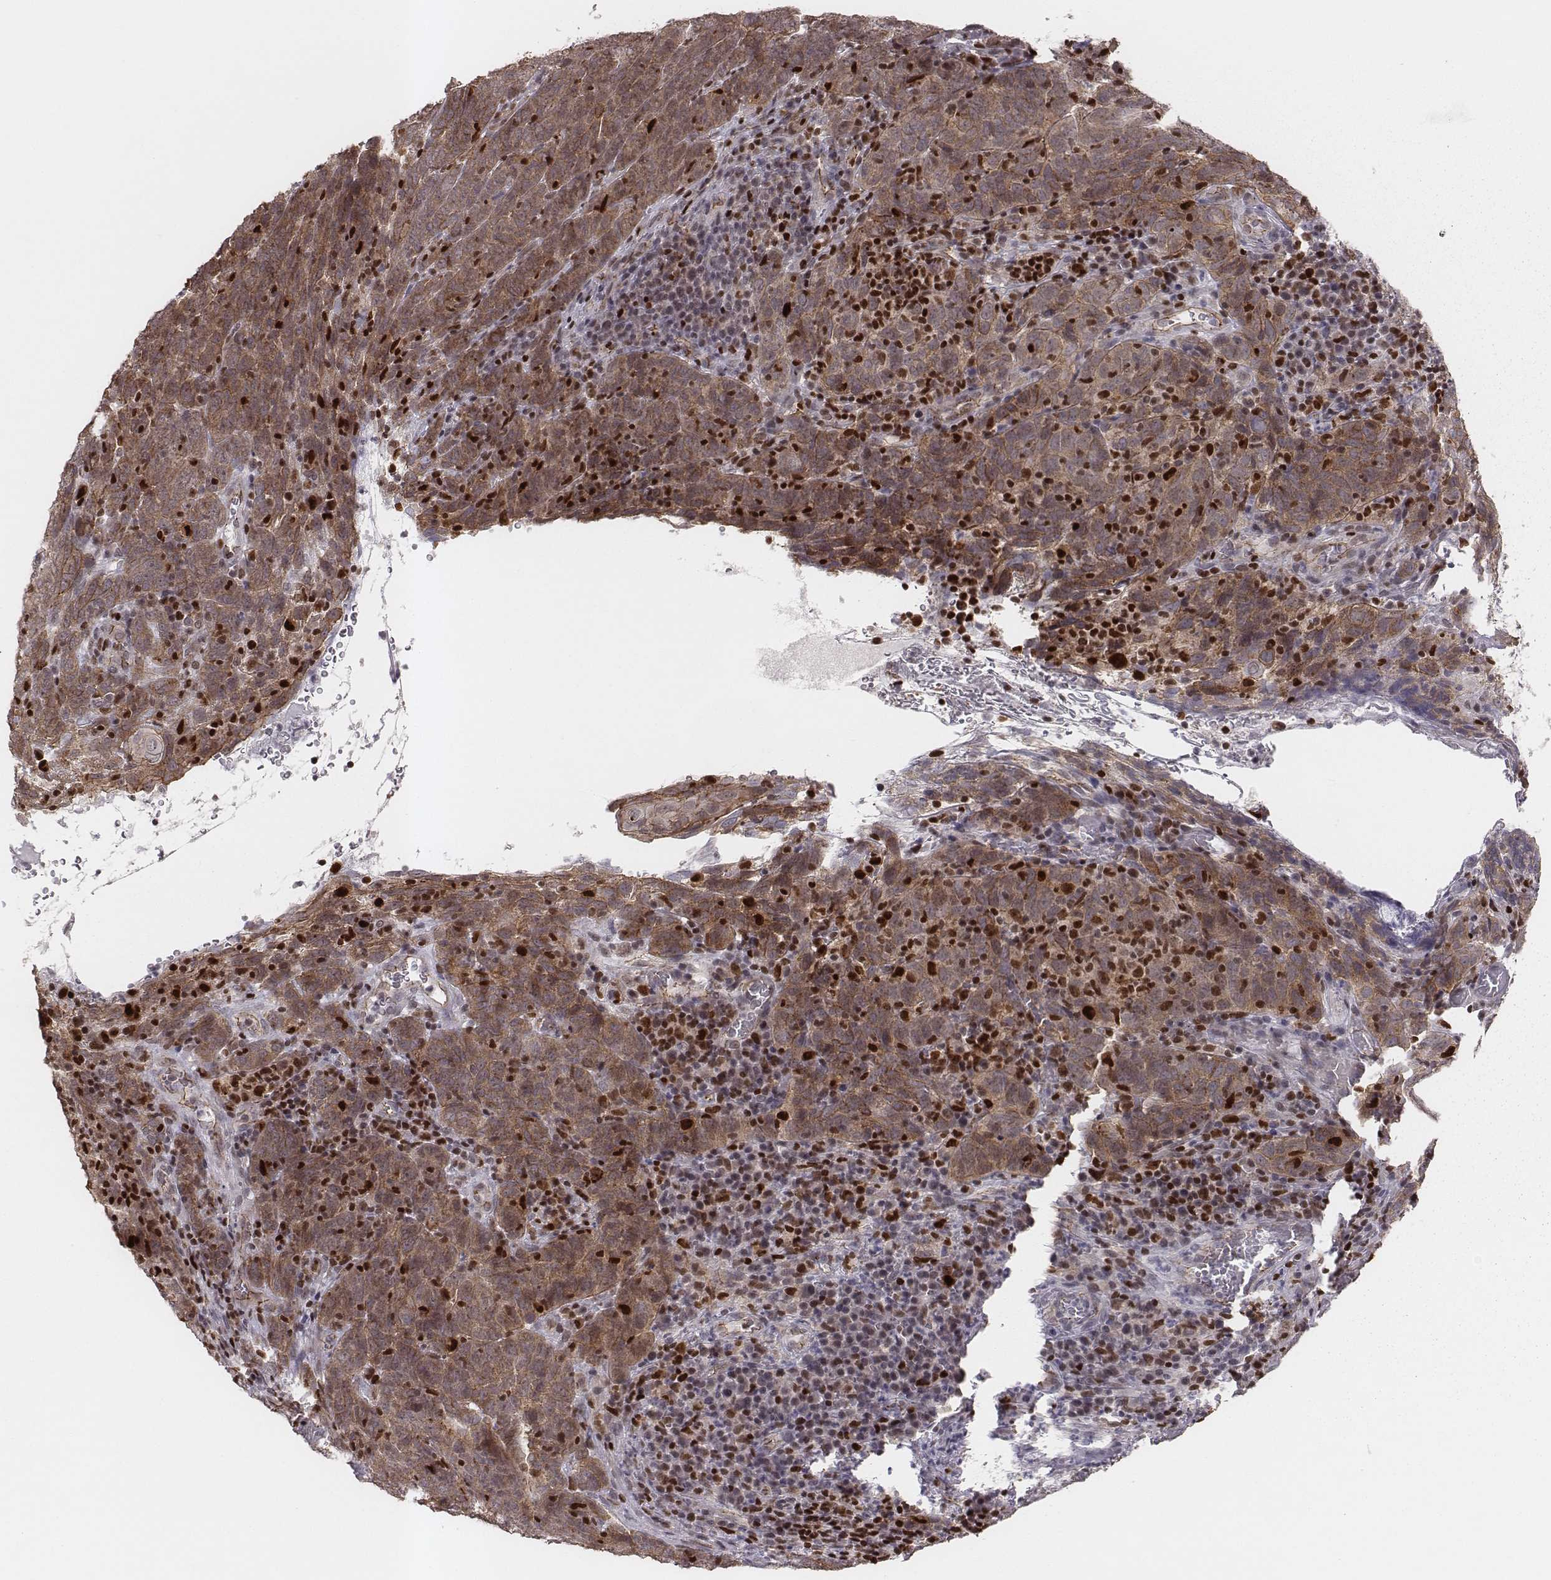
{"staining": {"intensity": "moderate", "quantity": ">75%", "location": "cytoplasmic/membranous"}, "tissue": "skin cancer", "cell_type": "Tumor cells", "image_type": "cancer", "snomed": [{"axis": "morphology", "description": "Squamous cell carcinoma, NOS"}, {"axis": "topography", "description": "Skin"}, {"axis": "topography", "description": "Anal"}], "caption": "Brown immunohistochemical staining in skin cancer (squamous cell carcinoma) displays moderate cytoplasmic/membranous staining in about >75% of tumor cells. (DAB (3,3'-diaminobenzidine) IHC, brown staining for protein, blue staining for nuclei).", "gene": "WDR59", "patient": {"sex": "female", "age": 51}}